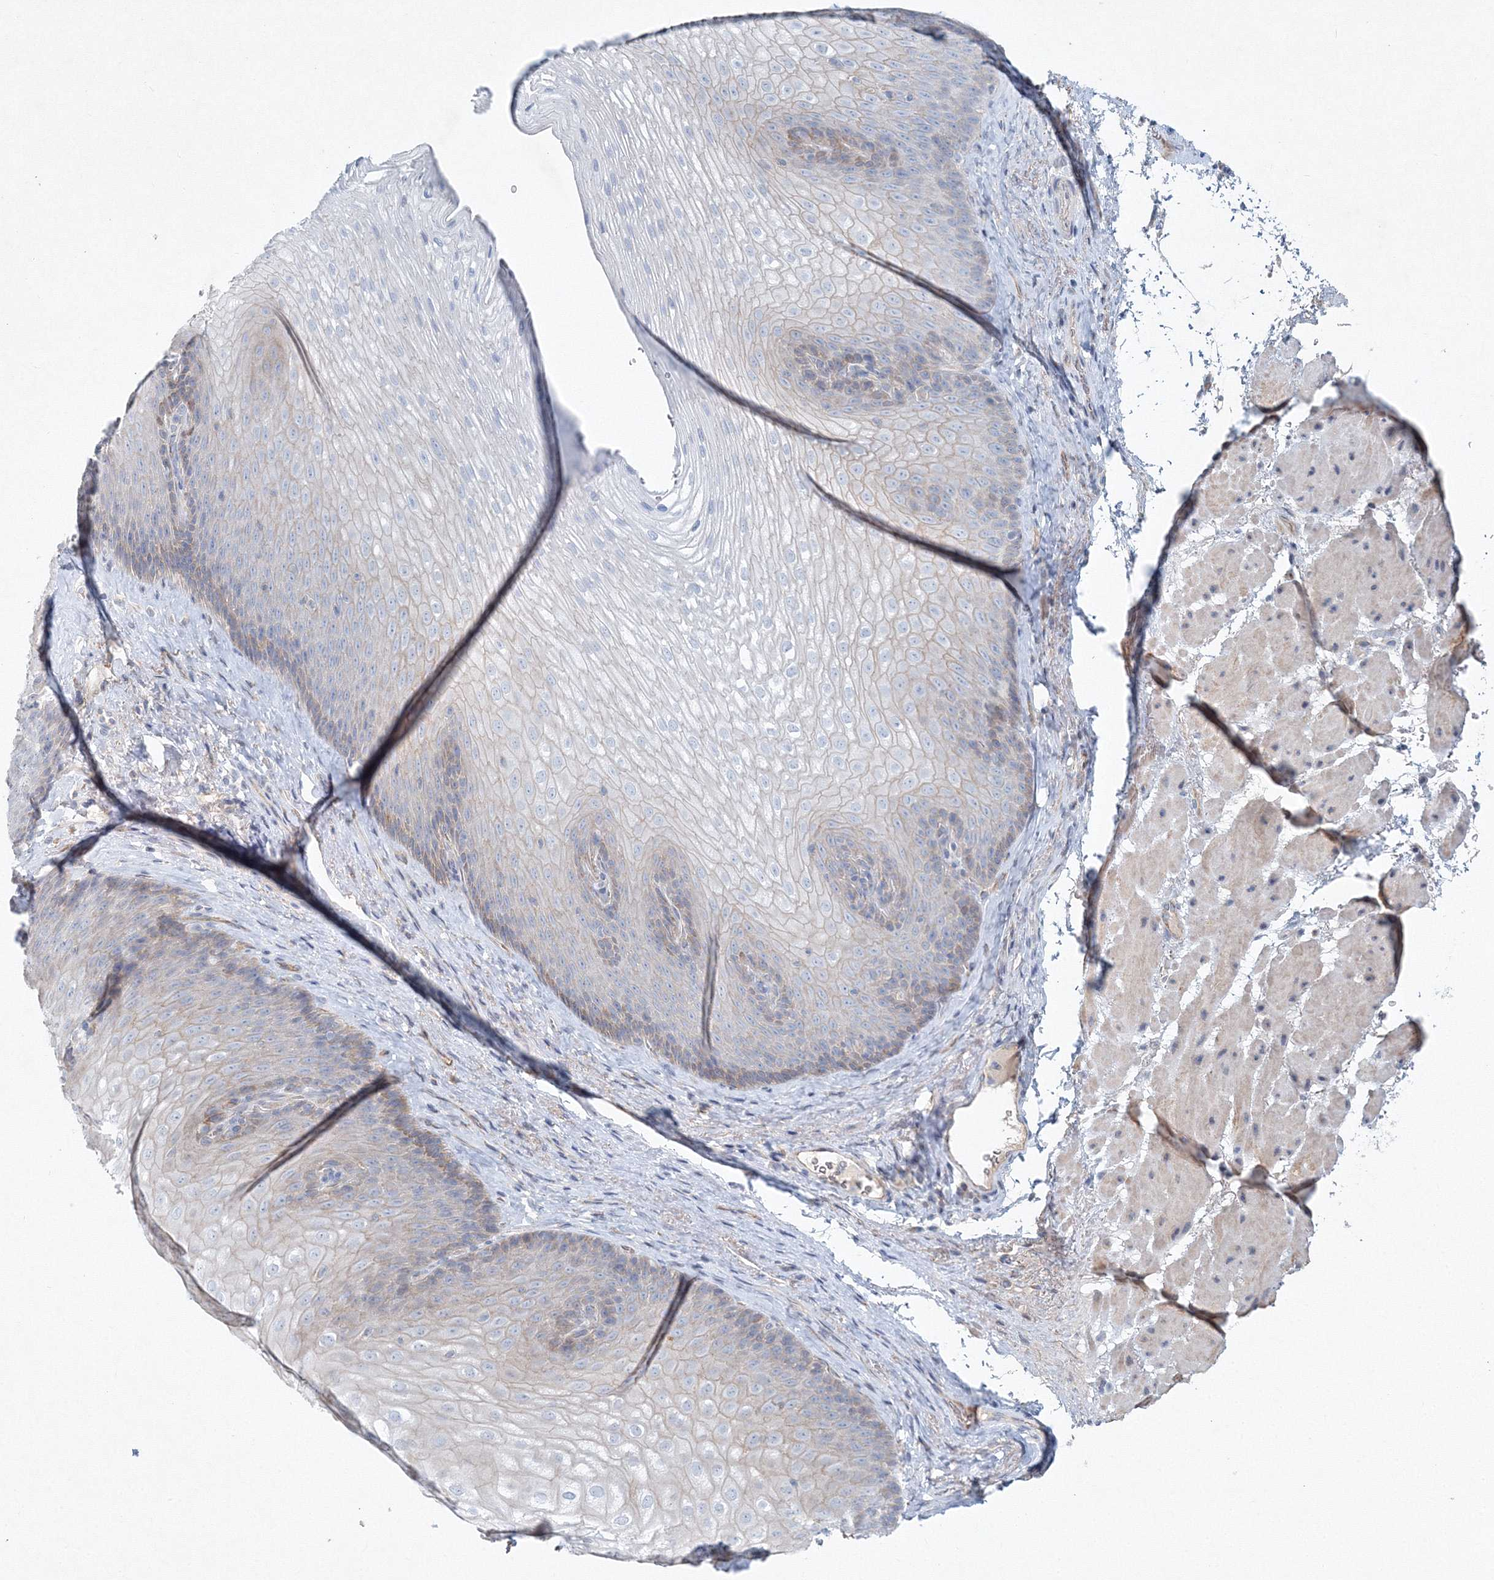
{"staining": {"intensity": "weak", "quantity": "<25%", "location": "cytoplasmic/membranous"}, "tissue": "esophagus", "cell_type": "Squamous epithelial cells", "image_type": "normal", "snomed": [{"axis": "morphology", "description": "Normal tissue, NOS"}, {"axis": "topography", "description": "Esophagus"}], "caption": "Immunohistochemistry of benign esophagus exhibits no expression in squamous epithelial cells.", "gene": "SH3BP5", "patient": {"sex": "female", "age": 66}}